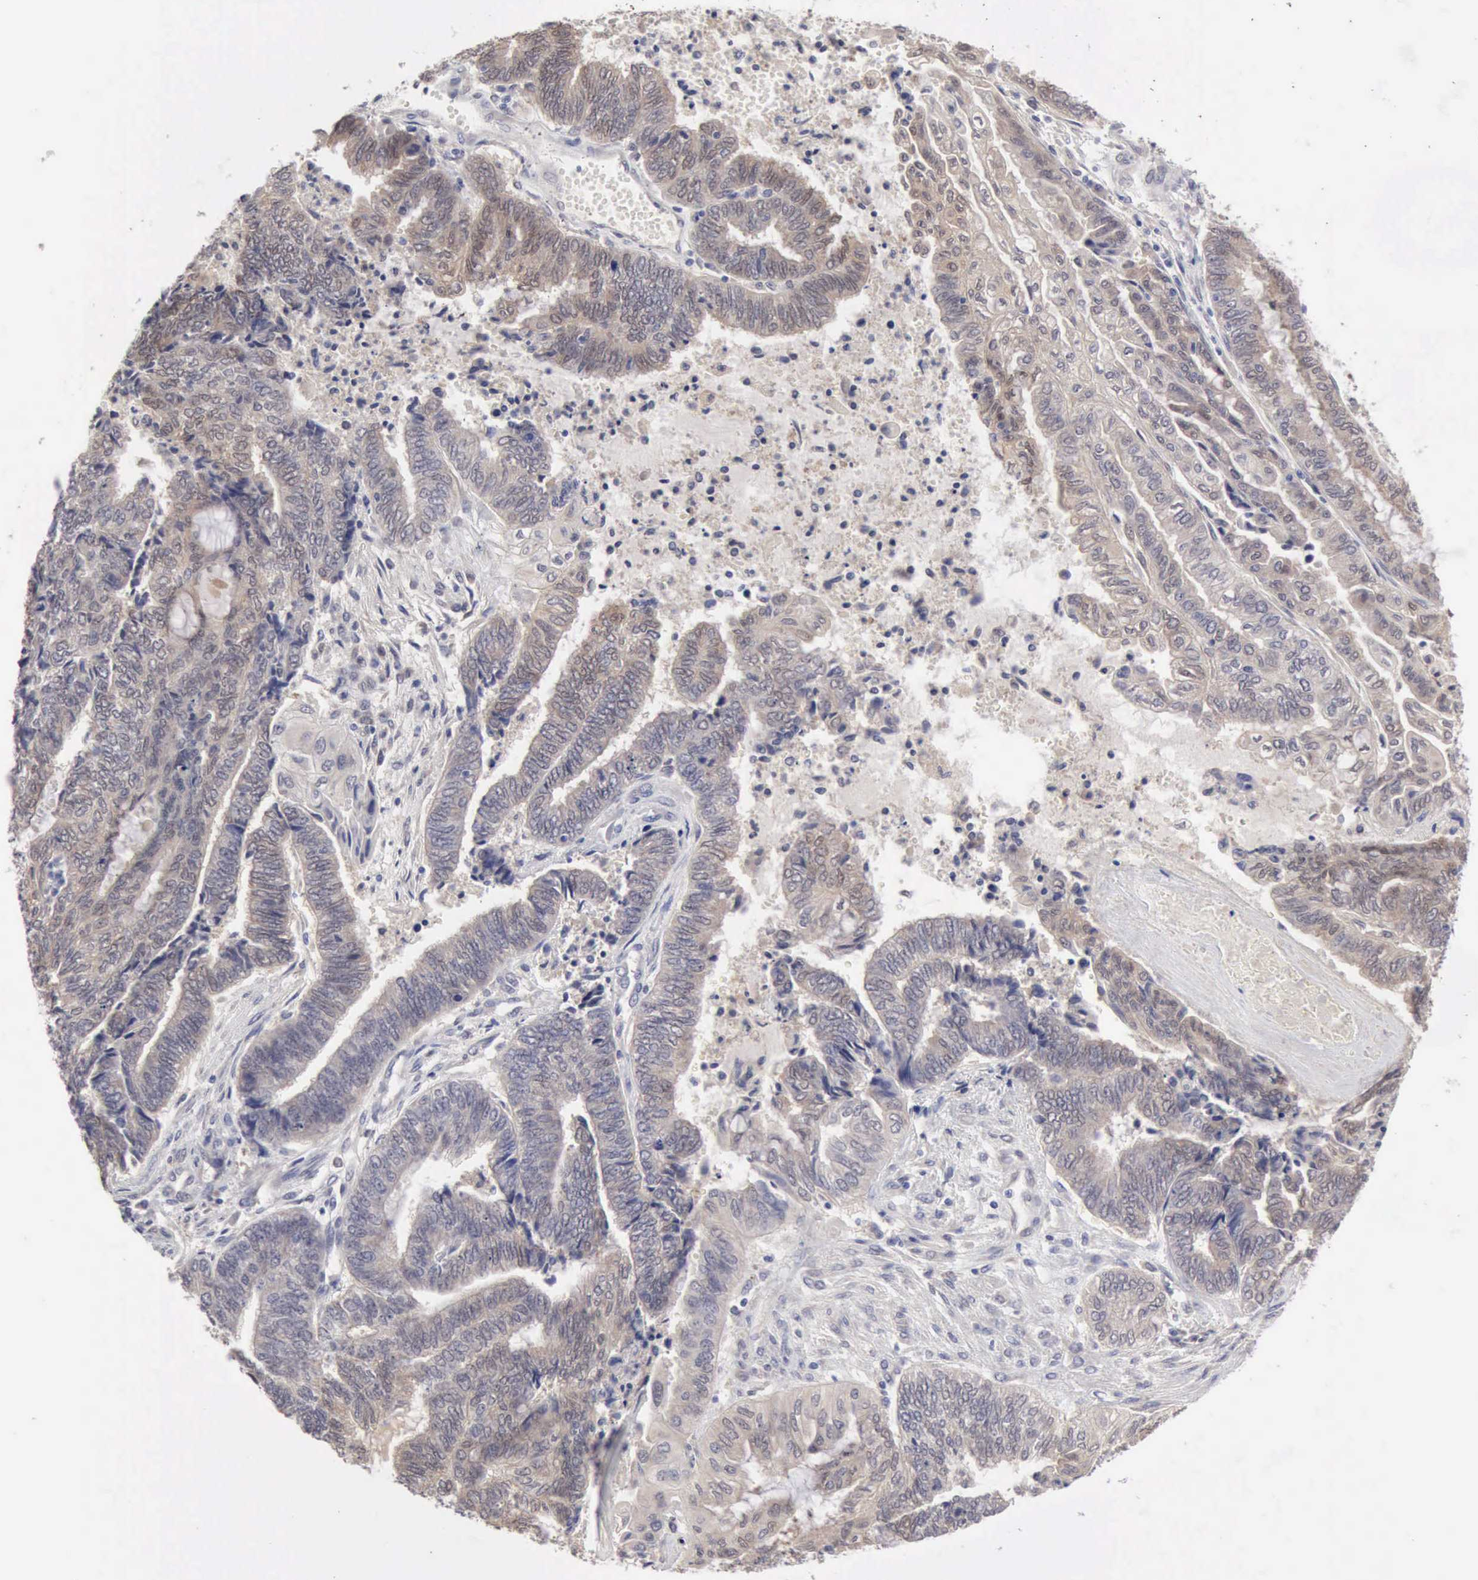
{"staining": {"intensity": "weak", "quantity": ">75%", "location": "cytoplasmic/membranous"}, "tissue": "endometrial cancer", "cell_type": "Tumor cells", "image_type": "cancer", "snomed": [{"axis": "morphology", "description": "Adenocarcinoma, NOS"}, {"axis": "topography", "description": "Uterus"}, {"axis": "topography", "description": "Endometrium"}], "caption": "Approximately >75% of tumor cells in endometrial adenocarcinoma exhibit weak cytoplasmic/membranous protein staining as visualized by brown immunohistochemical staining.", "gene": "PTGR2", "patient": {"sex": "female", "age": 70}}